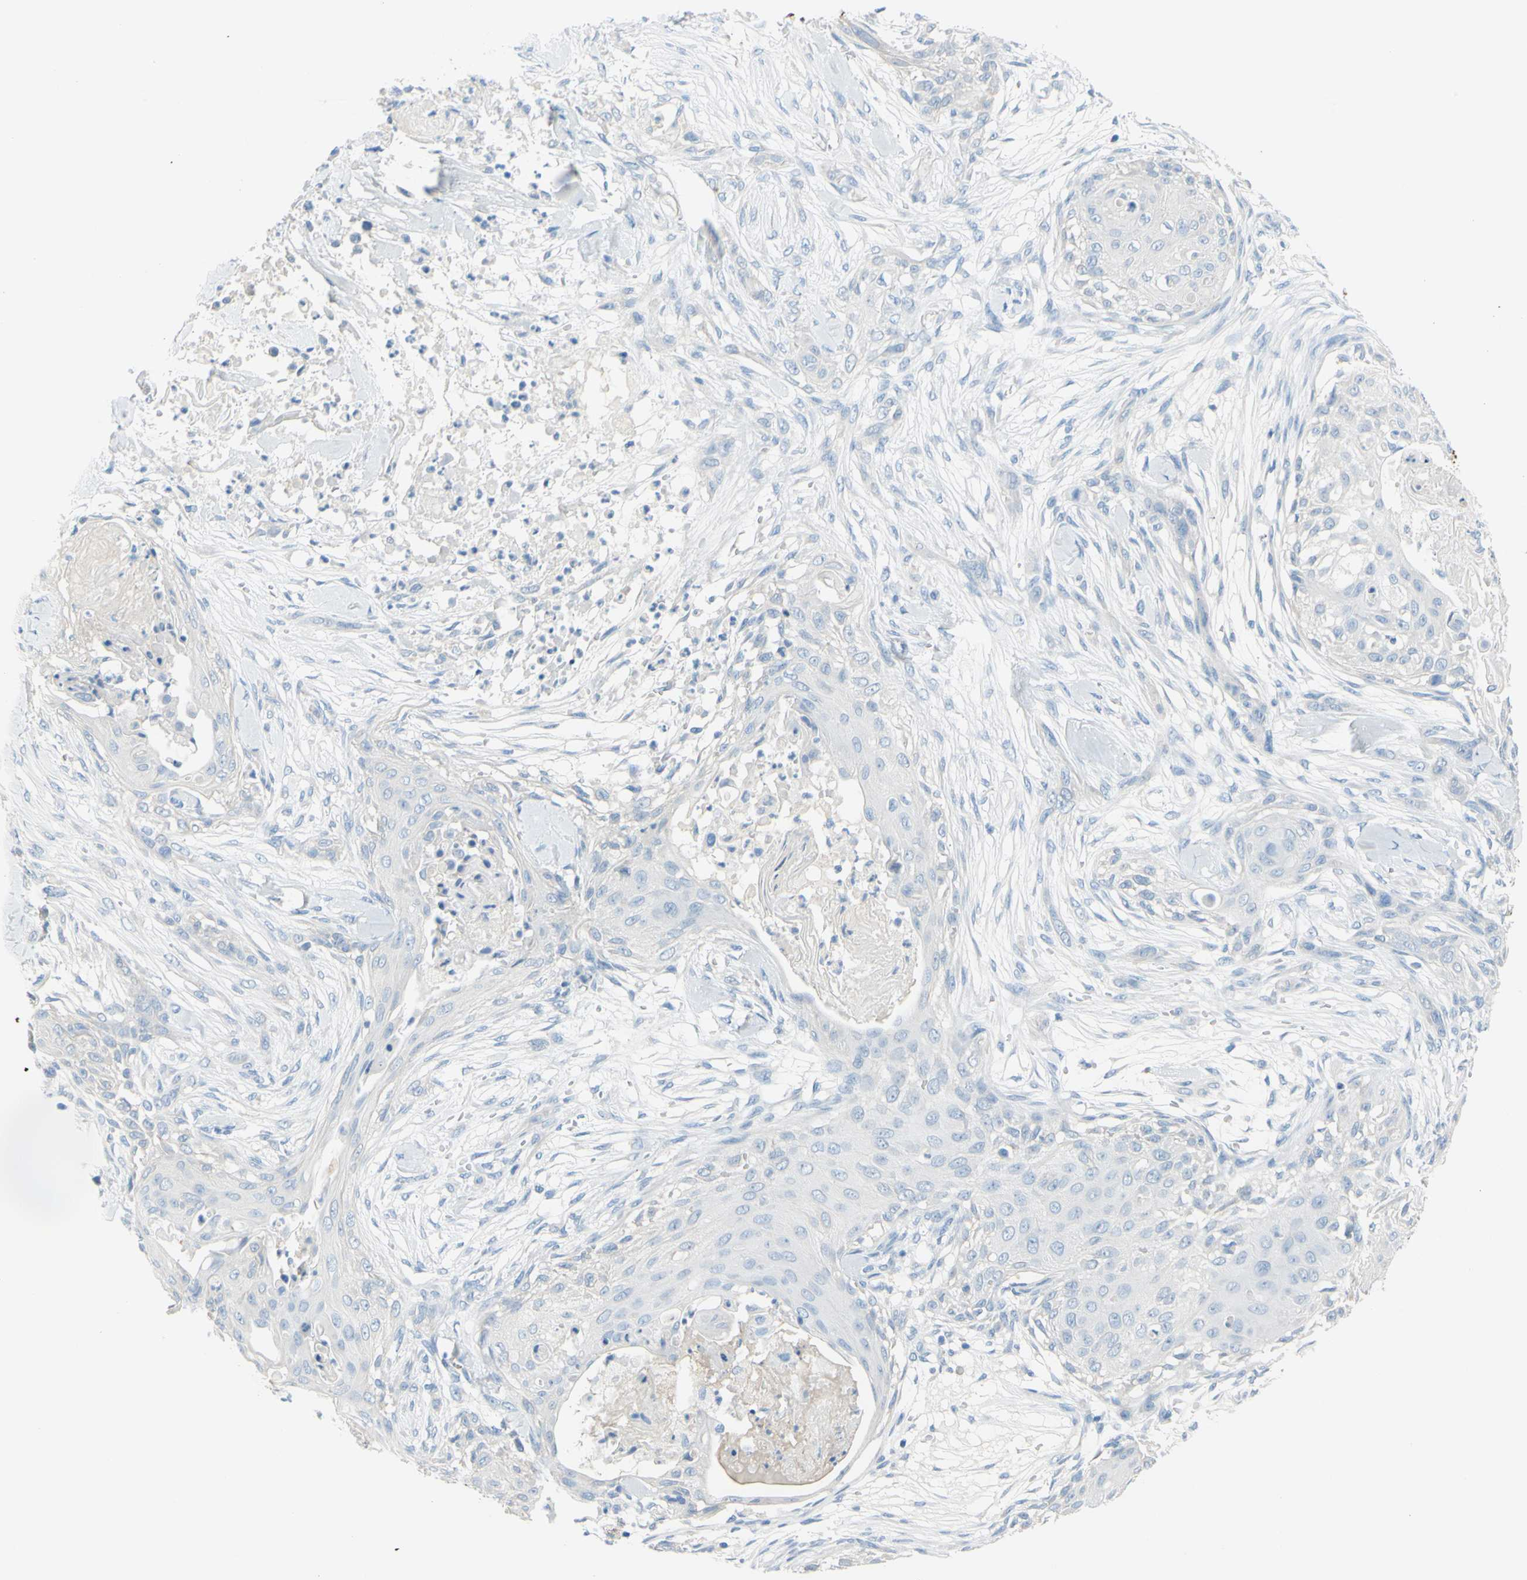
{"staining": {"intensity": "negative", "quantity": "none", "location": "none"}, "tissue": "skin cancer", "cell_type": "Tumor cells", "image_type": "cancer", "snomed": [{"axis": "morphology", "description": "Squamous cell carcinoma, NOS"}, {"axis": "topography", "description": "Skin"}], "caption": "IHC of squamous cell carcinoma (skin) demonstrates no expression in tumor cells.", "gene": "DCT", "patient": {"sex": "female", "age": 59}}